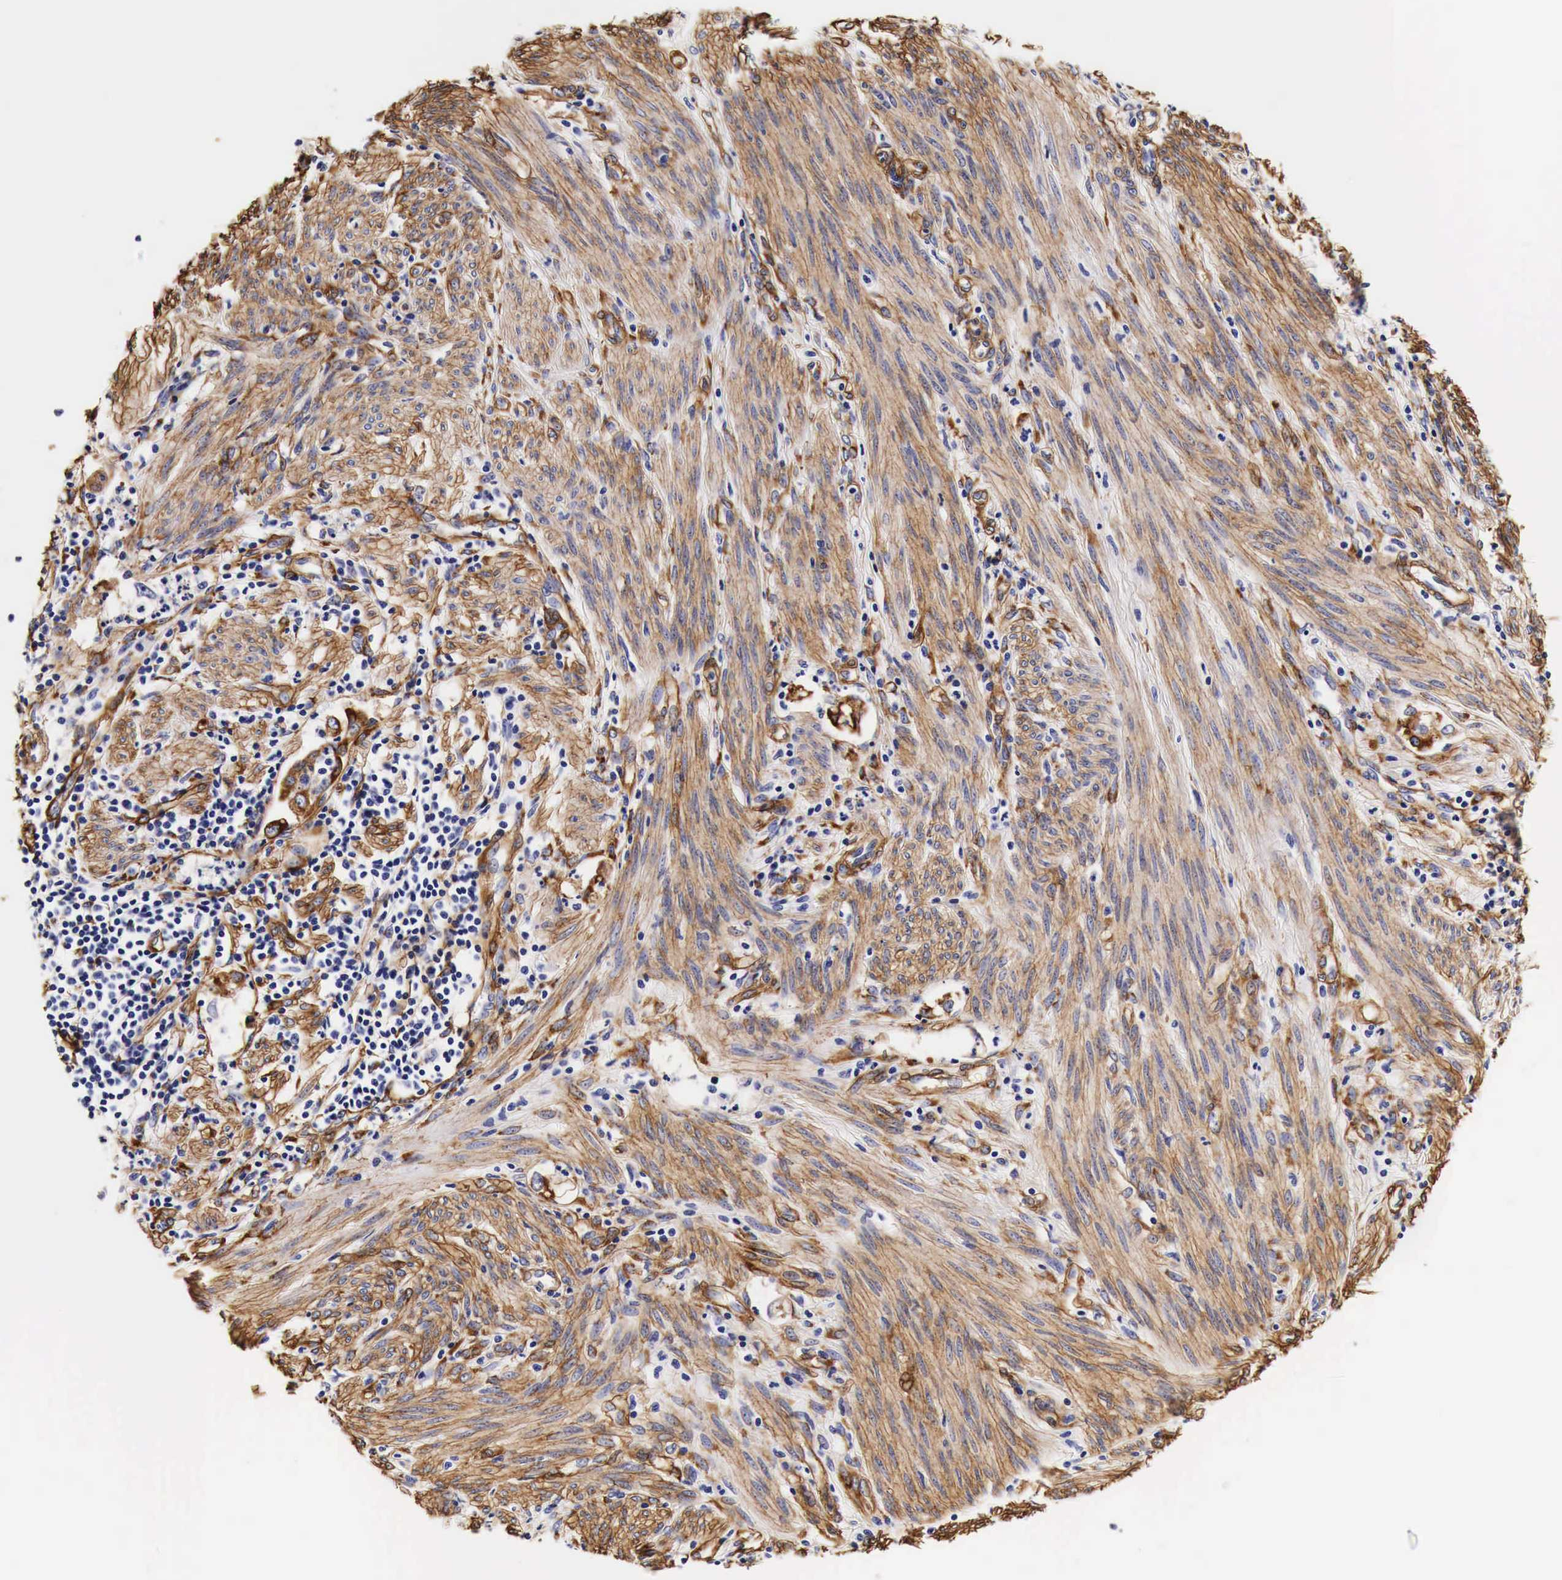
{"staining": {"intensity": "moderate", "quantity": "25%-75%", "location": "cytoplasmic/membranous"}, "tissue": "endometrial cancer", "cell_type": "Tumor cells", "image_type": "cancer", "snomed": [{"axis": "morphology", "description": "Adenocarcinoma, NOS"}, {"axis": "topography", "description": "Endometrium"}], "caption": "The image exhibits a brown stain indicating the presence of a protein in the cytoplasmic/membranous of tumor cells in endometrial cancer (adenocarcinoma).", "gene": "LAMB2", "patient": {"sex": "female", "age": 75}}